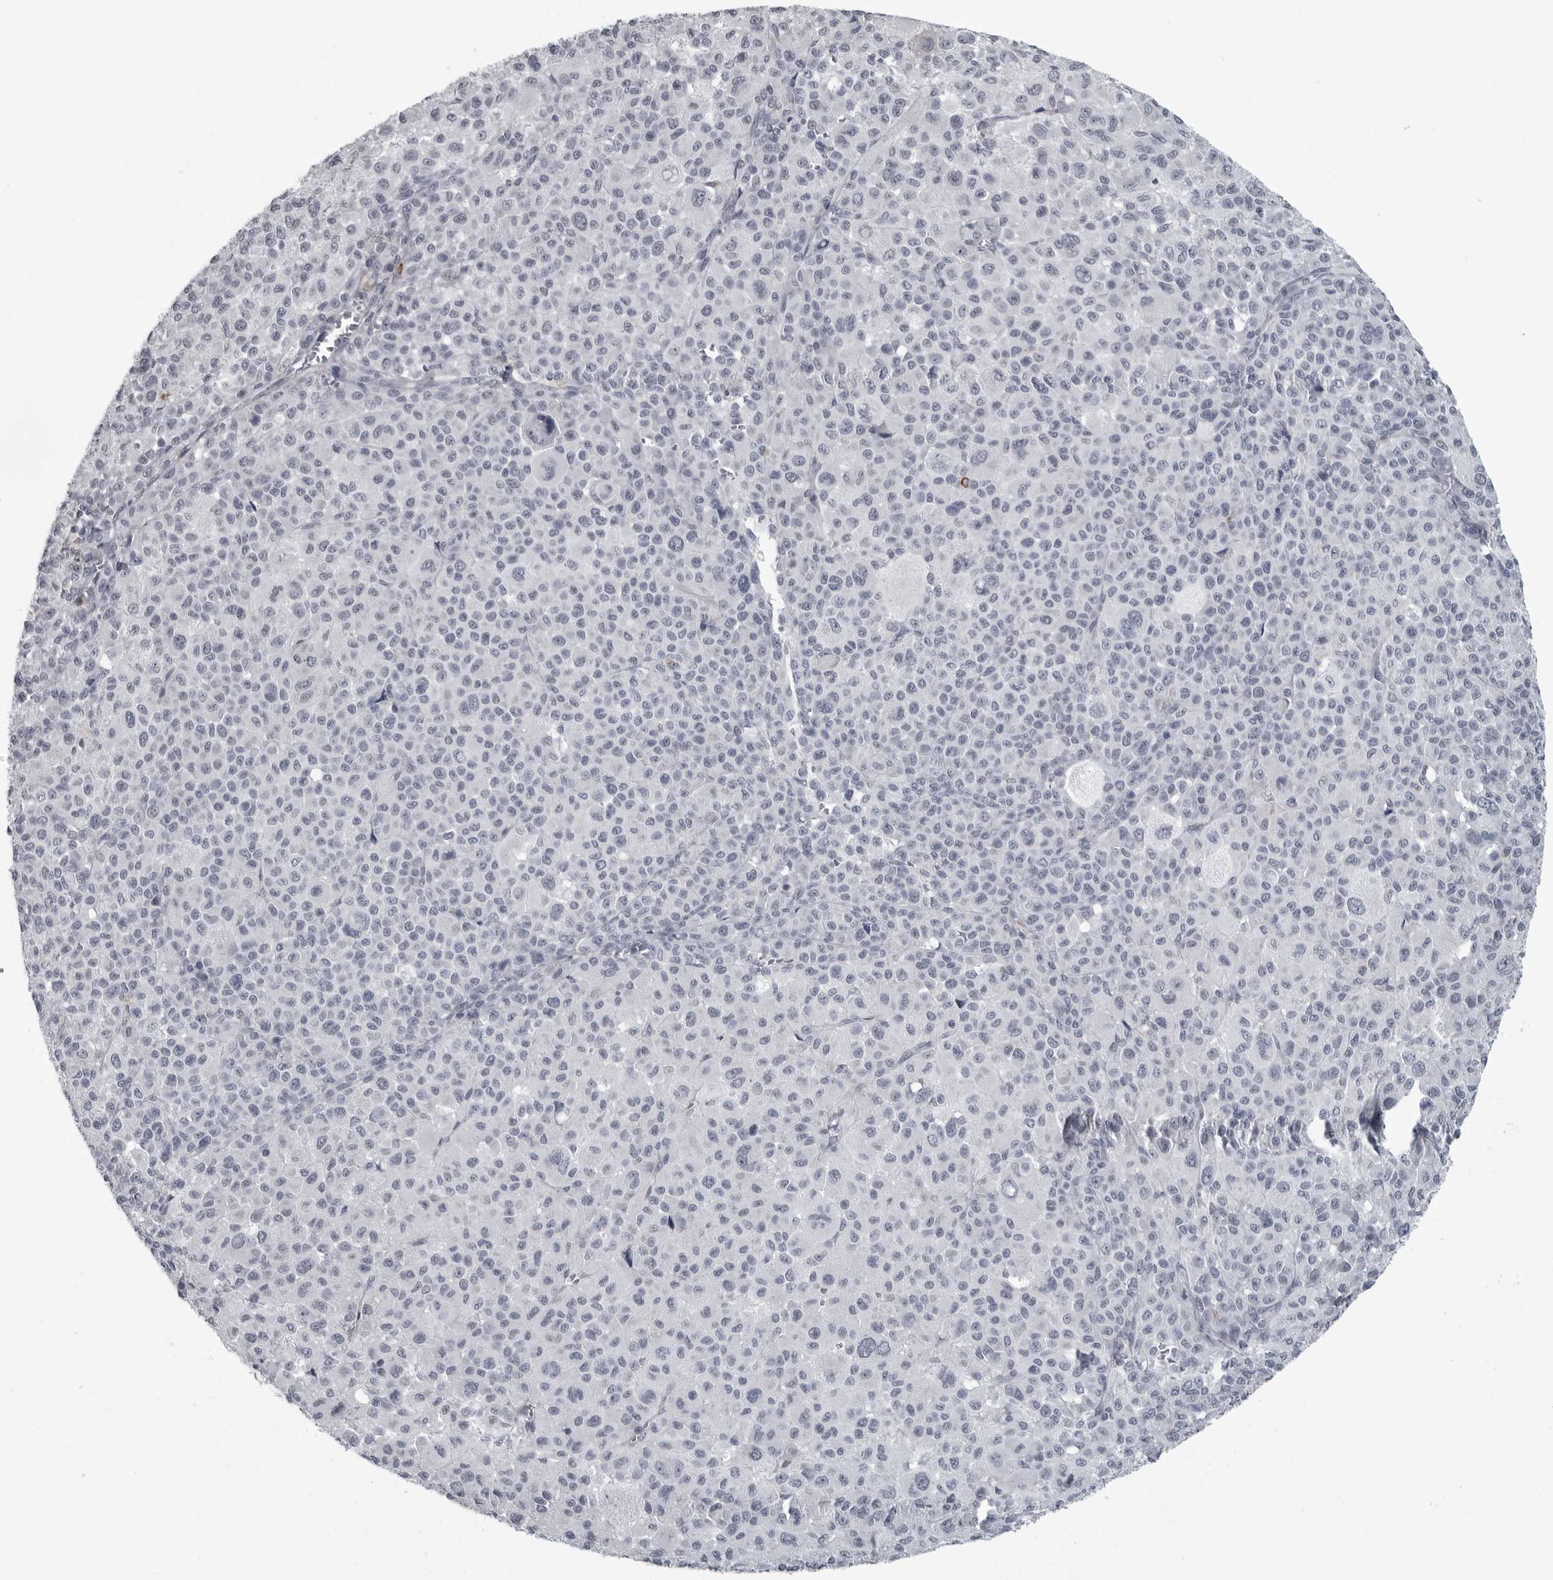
{"staining": {"intensity": "negative", "quantity": "none", "location": "none"}, "tissue": "melanoma", "cell_type": "Tumor cells", "image_type": "cancer", "snomed": [{"axis": "morphology", "description": "Malignant melanoma, Metastatic site"}, {"axis": "topography", "description": "Skin"}], "caption": "Immunohistochemistry histopathology image of neoplastic tissue: malignant melanoma (metastatic site) stained with DAB (3,3'-diaminobenzidine) exhibits no significant protein positivity in tumor cells. (Brightfield microscopy of DAB IHC at high magnification).", "gene": "LYSMD1", "patient": {"sex": "female", "age": 74}}